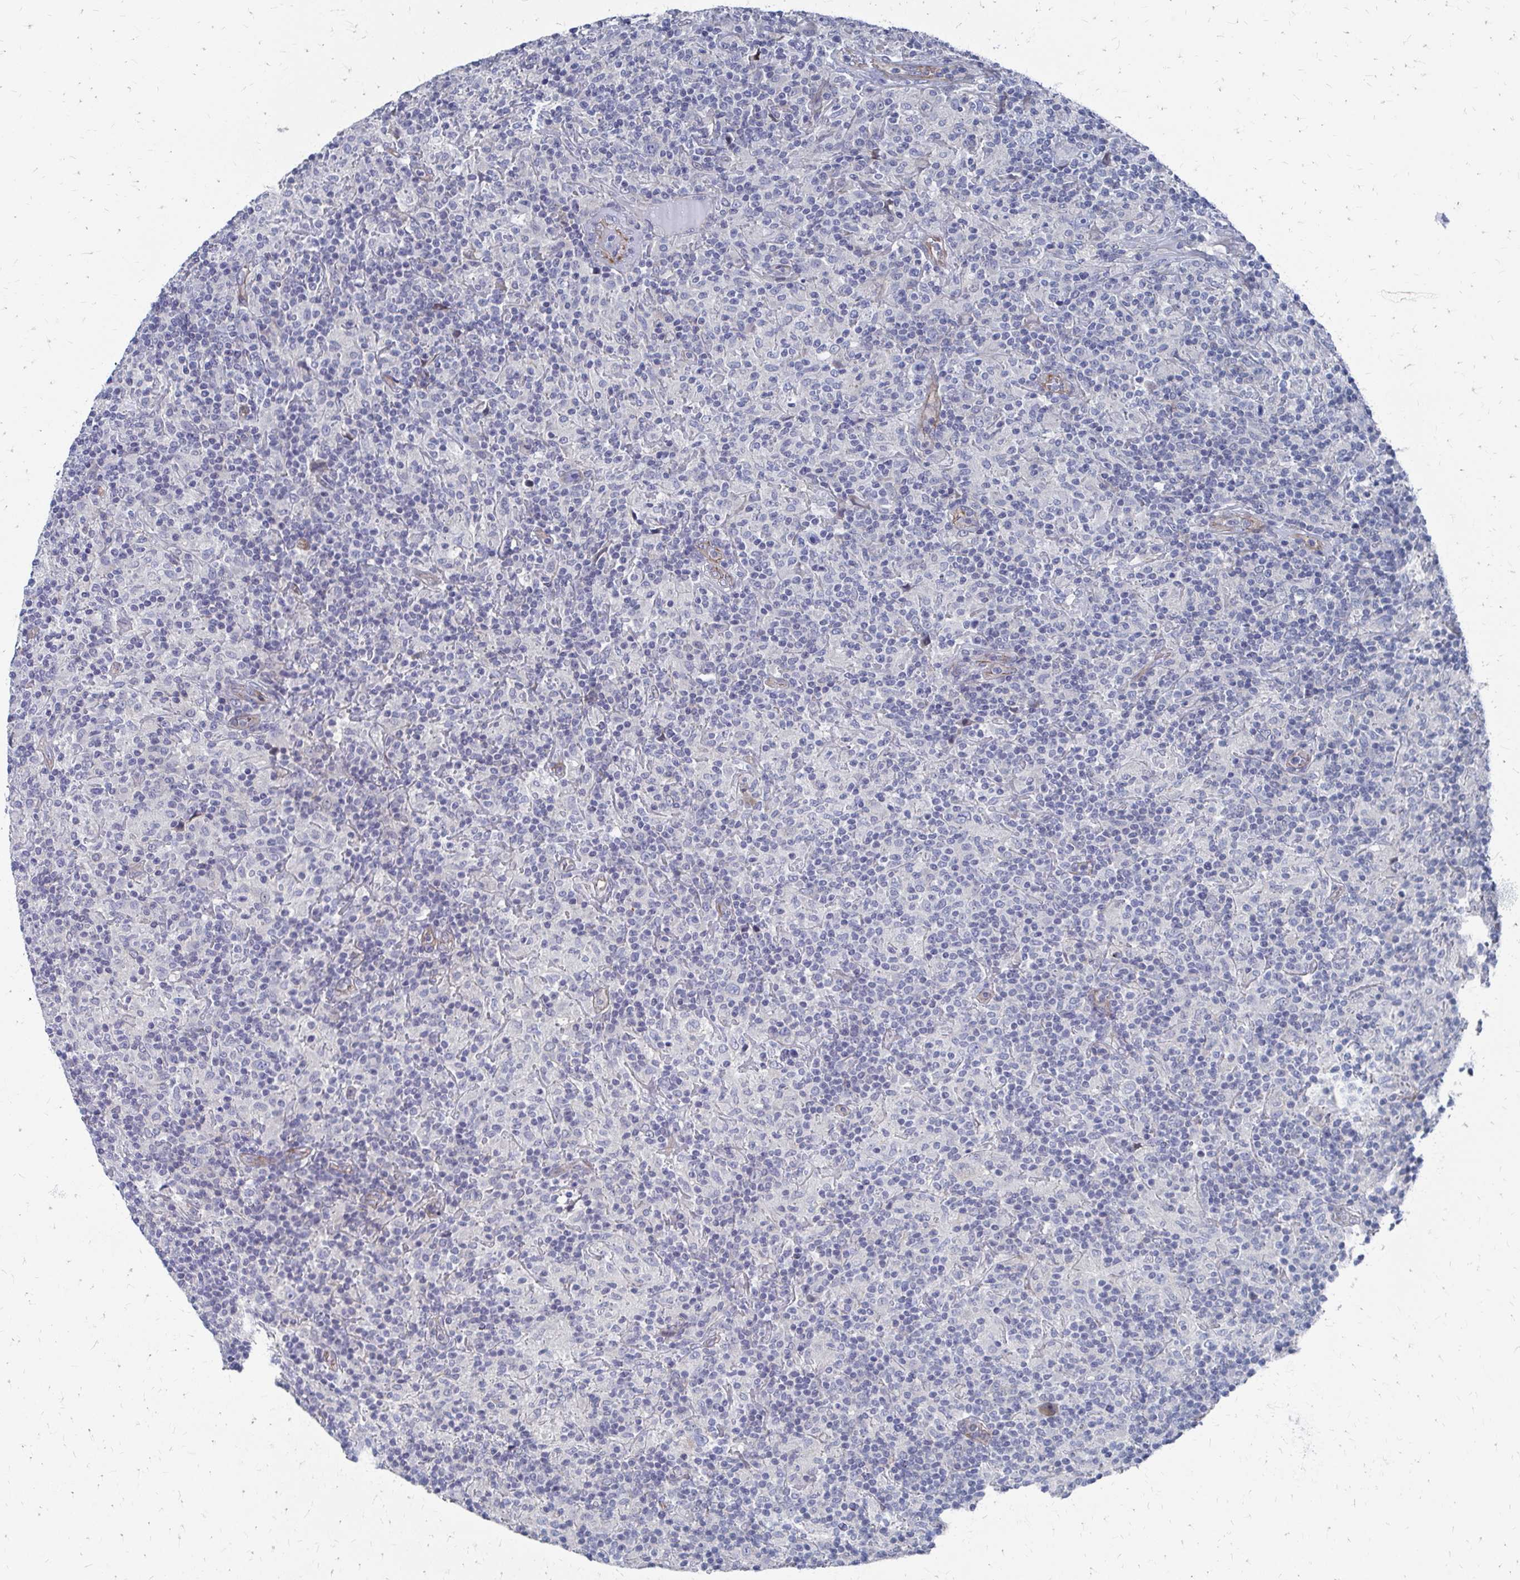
{"staining": {"intensity": "negative", "quantity": "none", "location": "none"}, "tissue": "lymphoma", "cell_type": "Tumor cells", "image_type": "cancer", "snomed": [{"axis": "morphology", "description": "Hodgkin's disease, NOS"}, {"axis": "topography", "description": "Lymph node"}], "caption": "Tumor cells are negative for brown protein staining in lymphoma.", "gene": "PLEKHG7", "patient": {"sex": "male", "age": 70}}